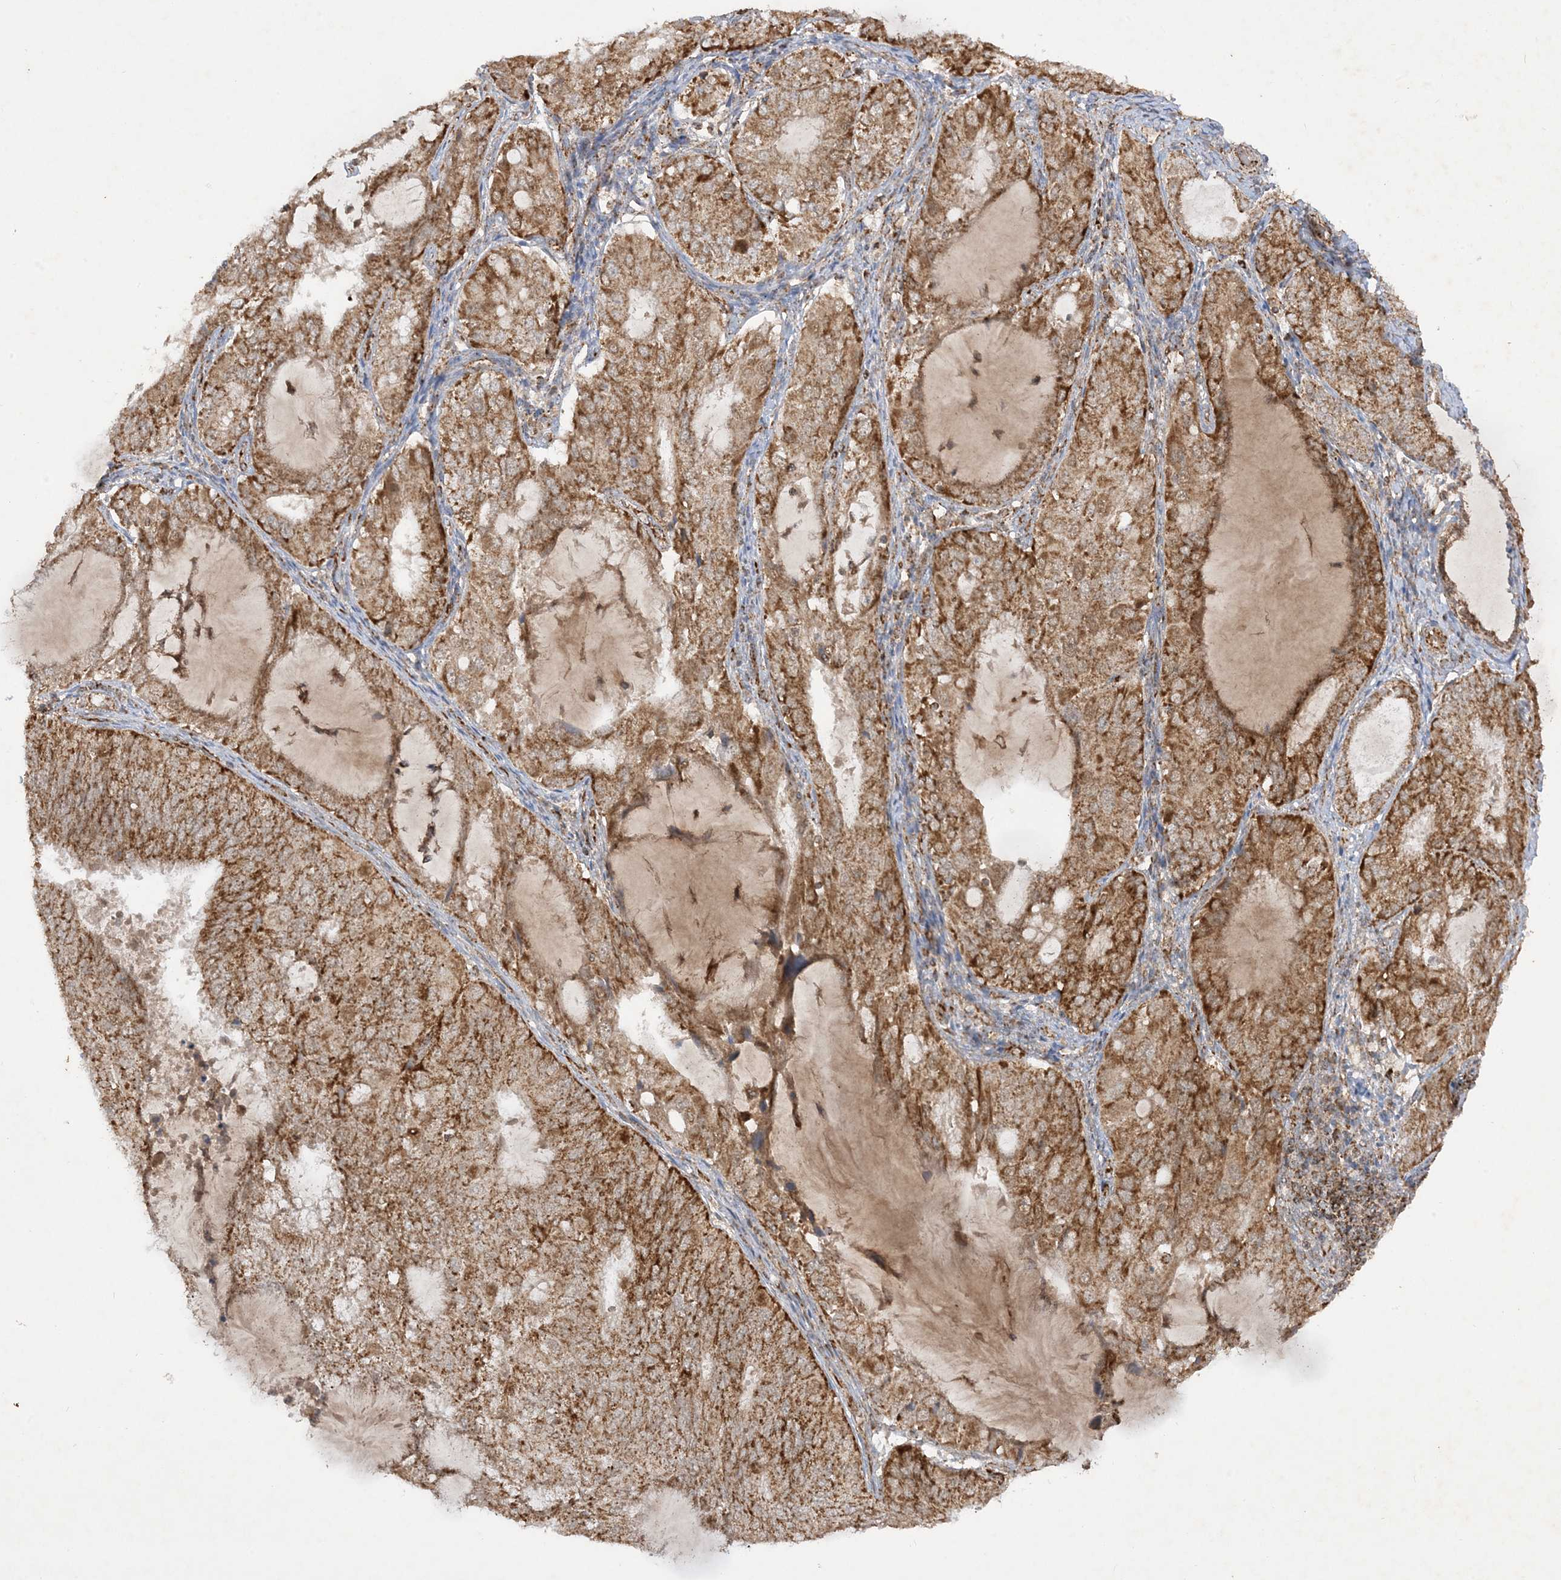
{"staining": {"intensity": "strong", "quantity": ">75%", "location": "cytoplasmic/membranous"}, "tissue": "endometrial cancer", "cell_type": "Tumor cells", "image_type": "cancer", "snomed": [{"axis": "morphology", "description": "Adenocarcinoma, NOS"}, {"axis": "topography", "description": "Endometrium"}], "caption": "A photomicrograph showing strong cytoplasmic/membranous expression in about >75% of tumor cells in adenocarcinoma (endometrial), as visualized by brown immunohistochemical staining.", "gene": "NDUFAF3", "patient": {"sex": "female", "age": 81}}